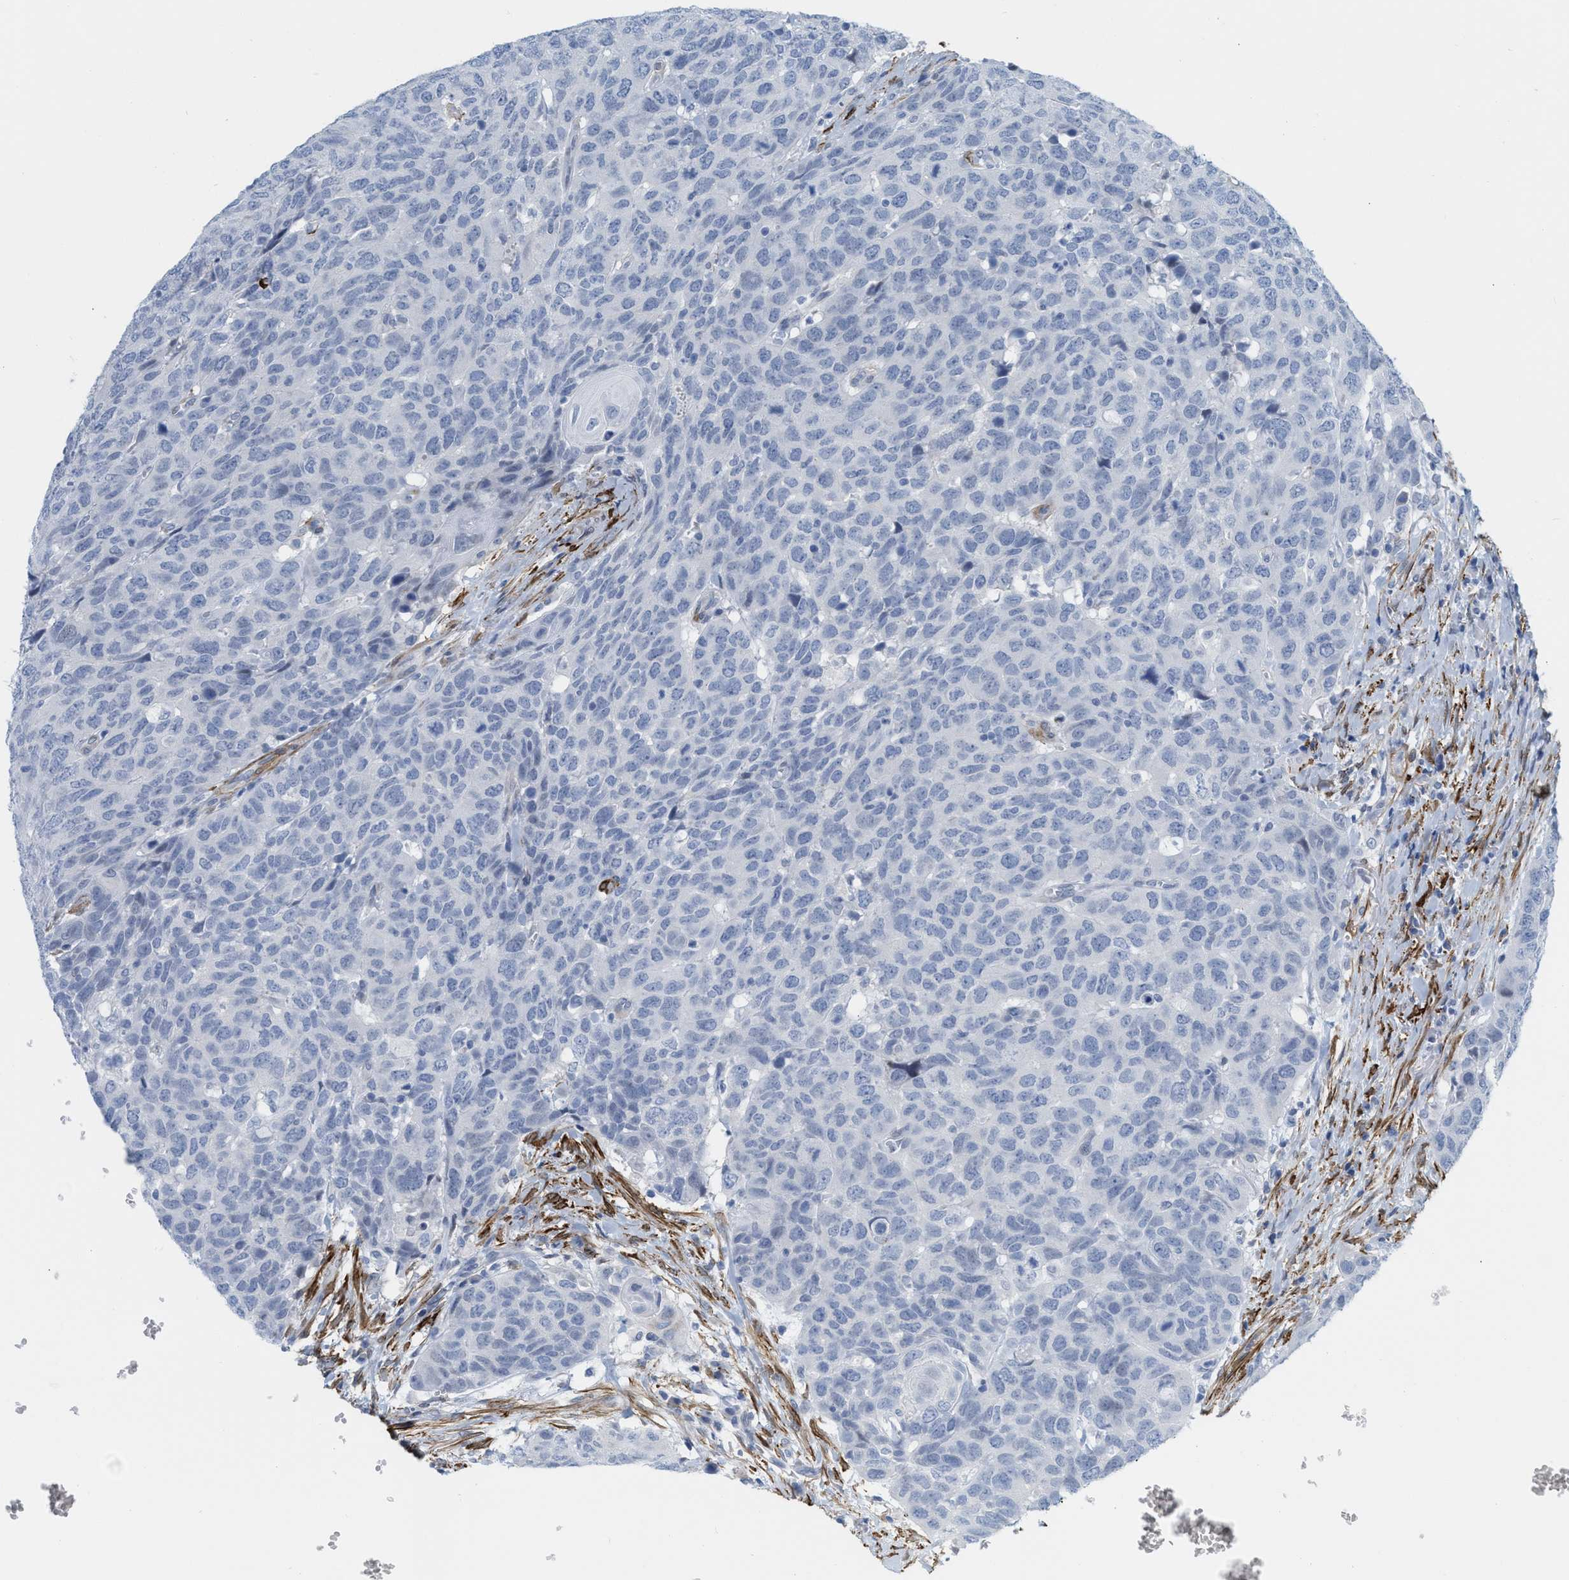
{"staining": {"intensity": "negative", "quantity": "none", "location": "none"}, "tissue": "head and neck cancer", "cell_type": "Tumor cells", "image_type": "cancer", "snomed": [{"axis": "morphology", "description": "Squamous cell carcinoma, NOS"}, {"axis": "topography", "description": "Head-Neck"}], "caption": "There is no significant staining in tumor cells of head and neck cancer.", "gene": "TAGLN", "patient": {"sex": "male", "age": 66}}